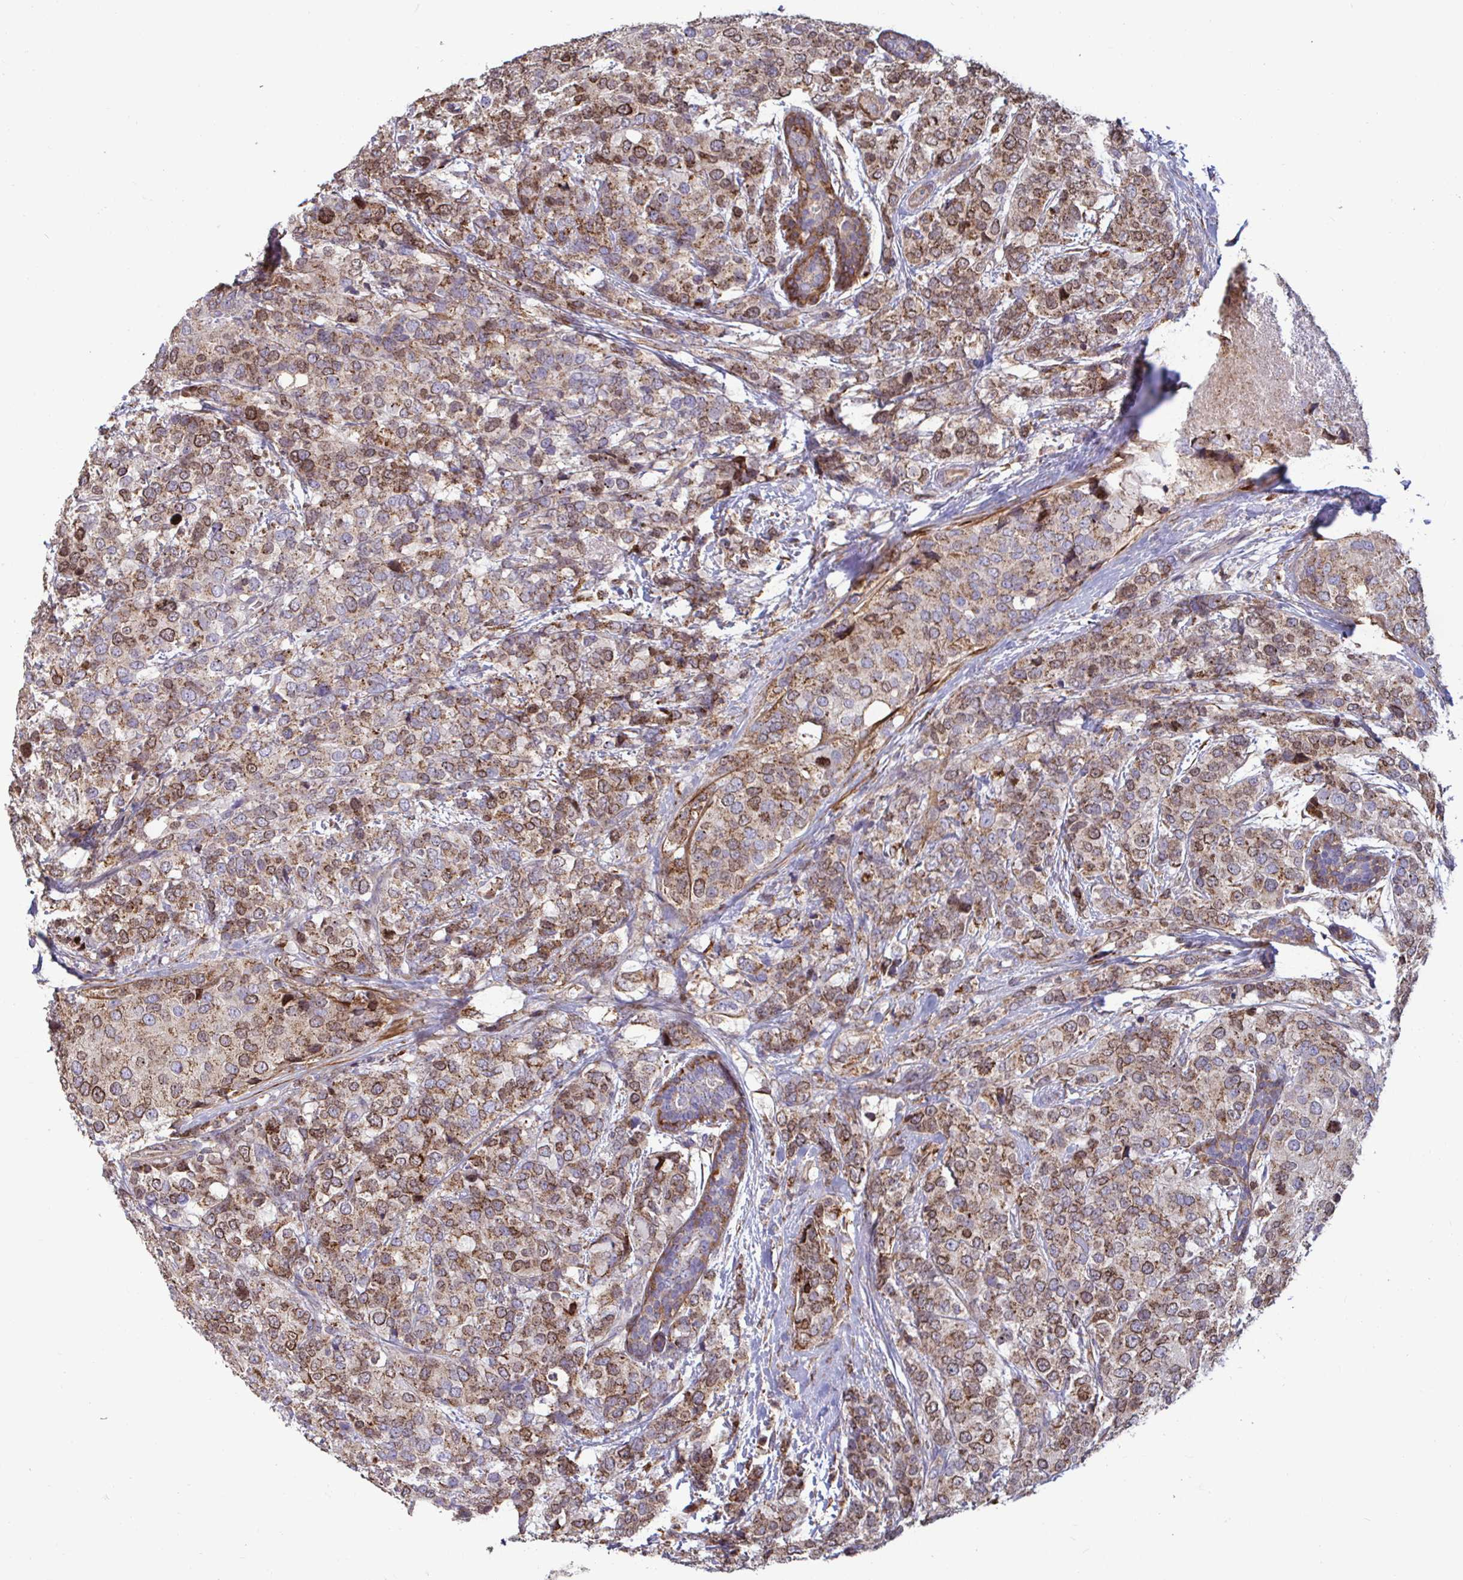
{"staining": {"intensity": "moderate", "quantity": ">75%", "location": "cytoplasmic/membranous"}, "tissue": "breast cancer", "cell_type": "Tumor cells", "image_type": "cancer", "snomed": [{"axis": "morphology", "description": "Lobular carcinoma"}, {"axis": "topography", "description": "Breast"}], "caption": "Breast cancer (lobular carcinoma) stained with DAB IHC shows medium levels of moderate cytoplasmic/membranous positivity in approximately >75% of tumor cells.", "gene": "SPRY1", "patient": {"sex": "female", "age": 59}}